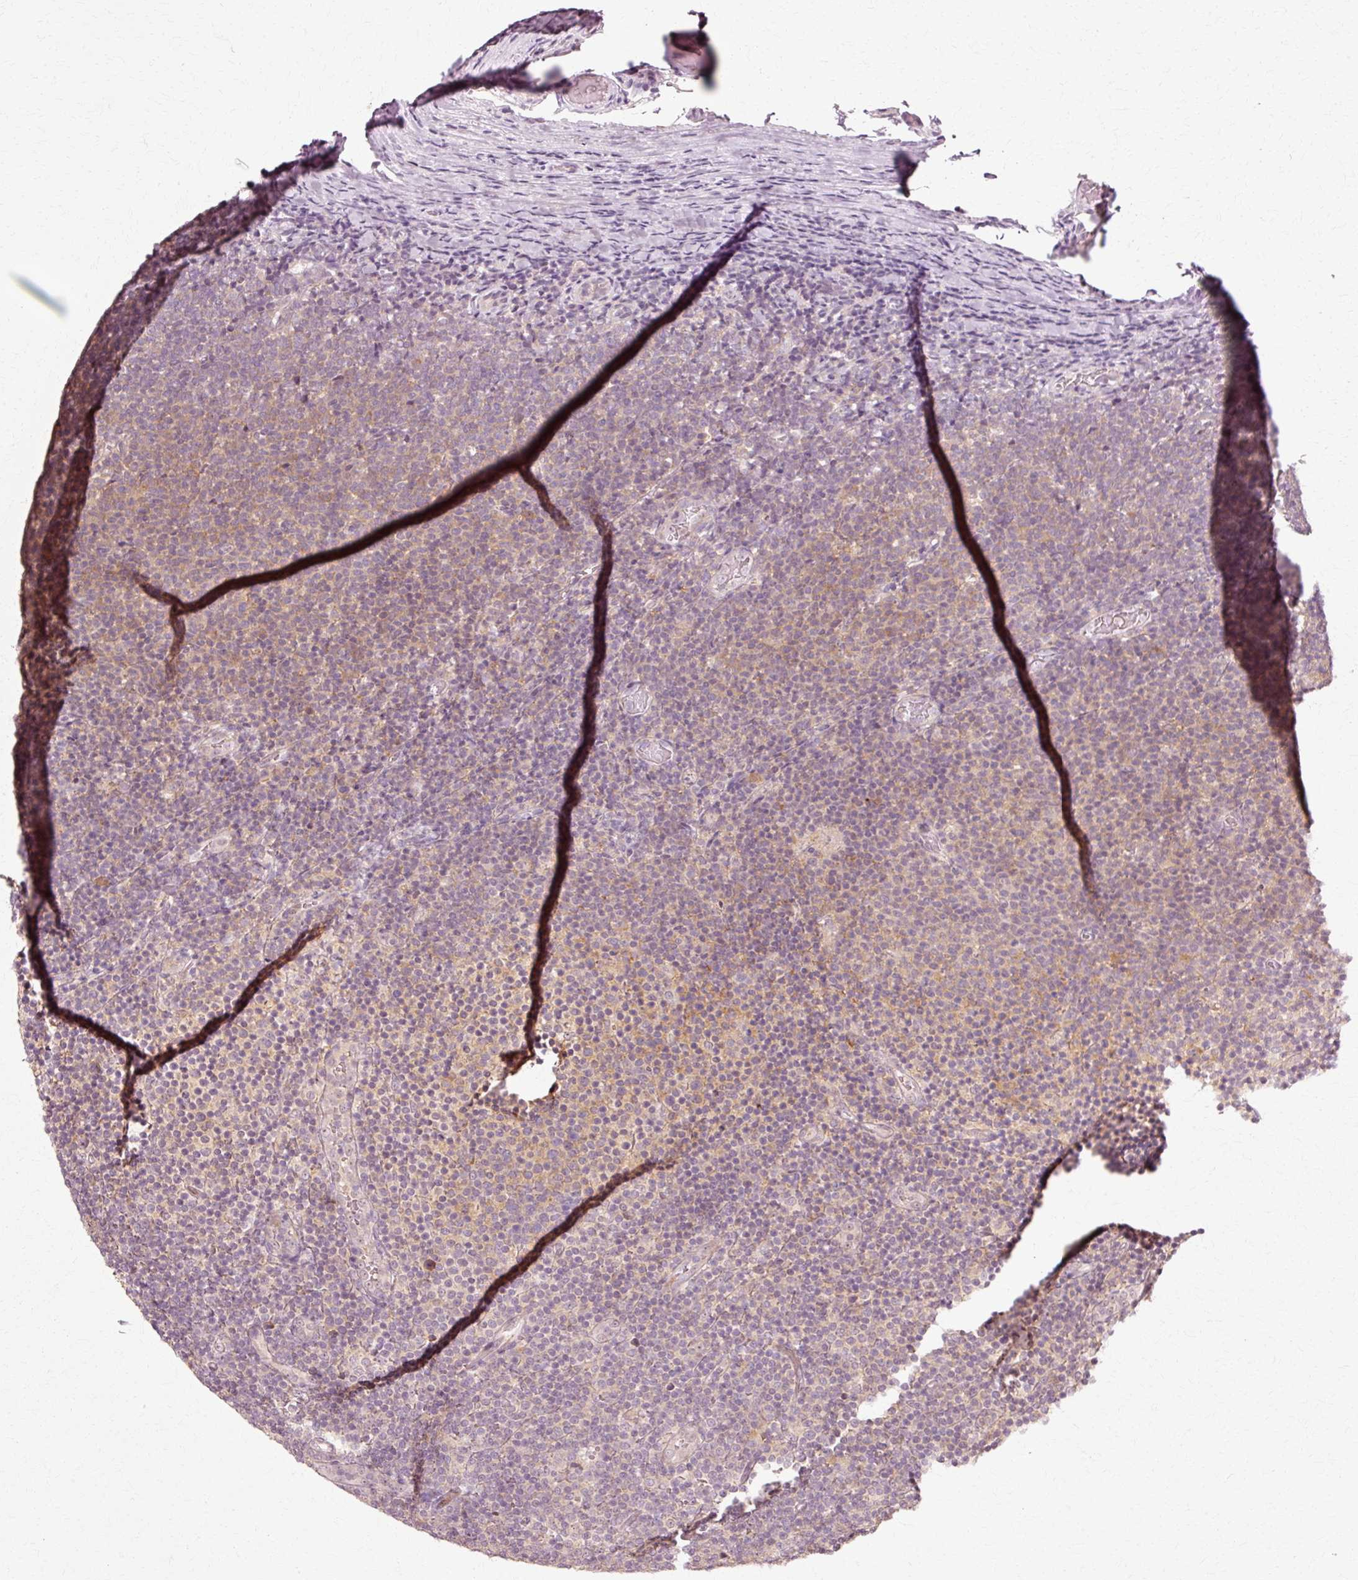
{"staining": {"intensity": "negative", "quantity": "none", "location": "none"}, "tissue": "lymphoma", "cell_type": "Tumor cells", "image_type": "cancer", "snomed": [{"axis": "morphology", "description": "Malignant lymphoma, non-Hodgkin's type, Low grade"}, {"axis": "topography", "description": "Lymph node"}], "caption": "A high-resolution photomicrograph shows IHC staining of low-grade malignant lymphoma, non-Hodgkin's type, which shows no significant expression in tumor cells.", "gene": "RGPD5", "patient": {"sex": "male", "age": 66}}